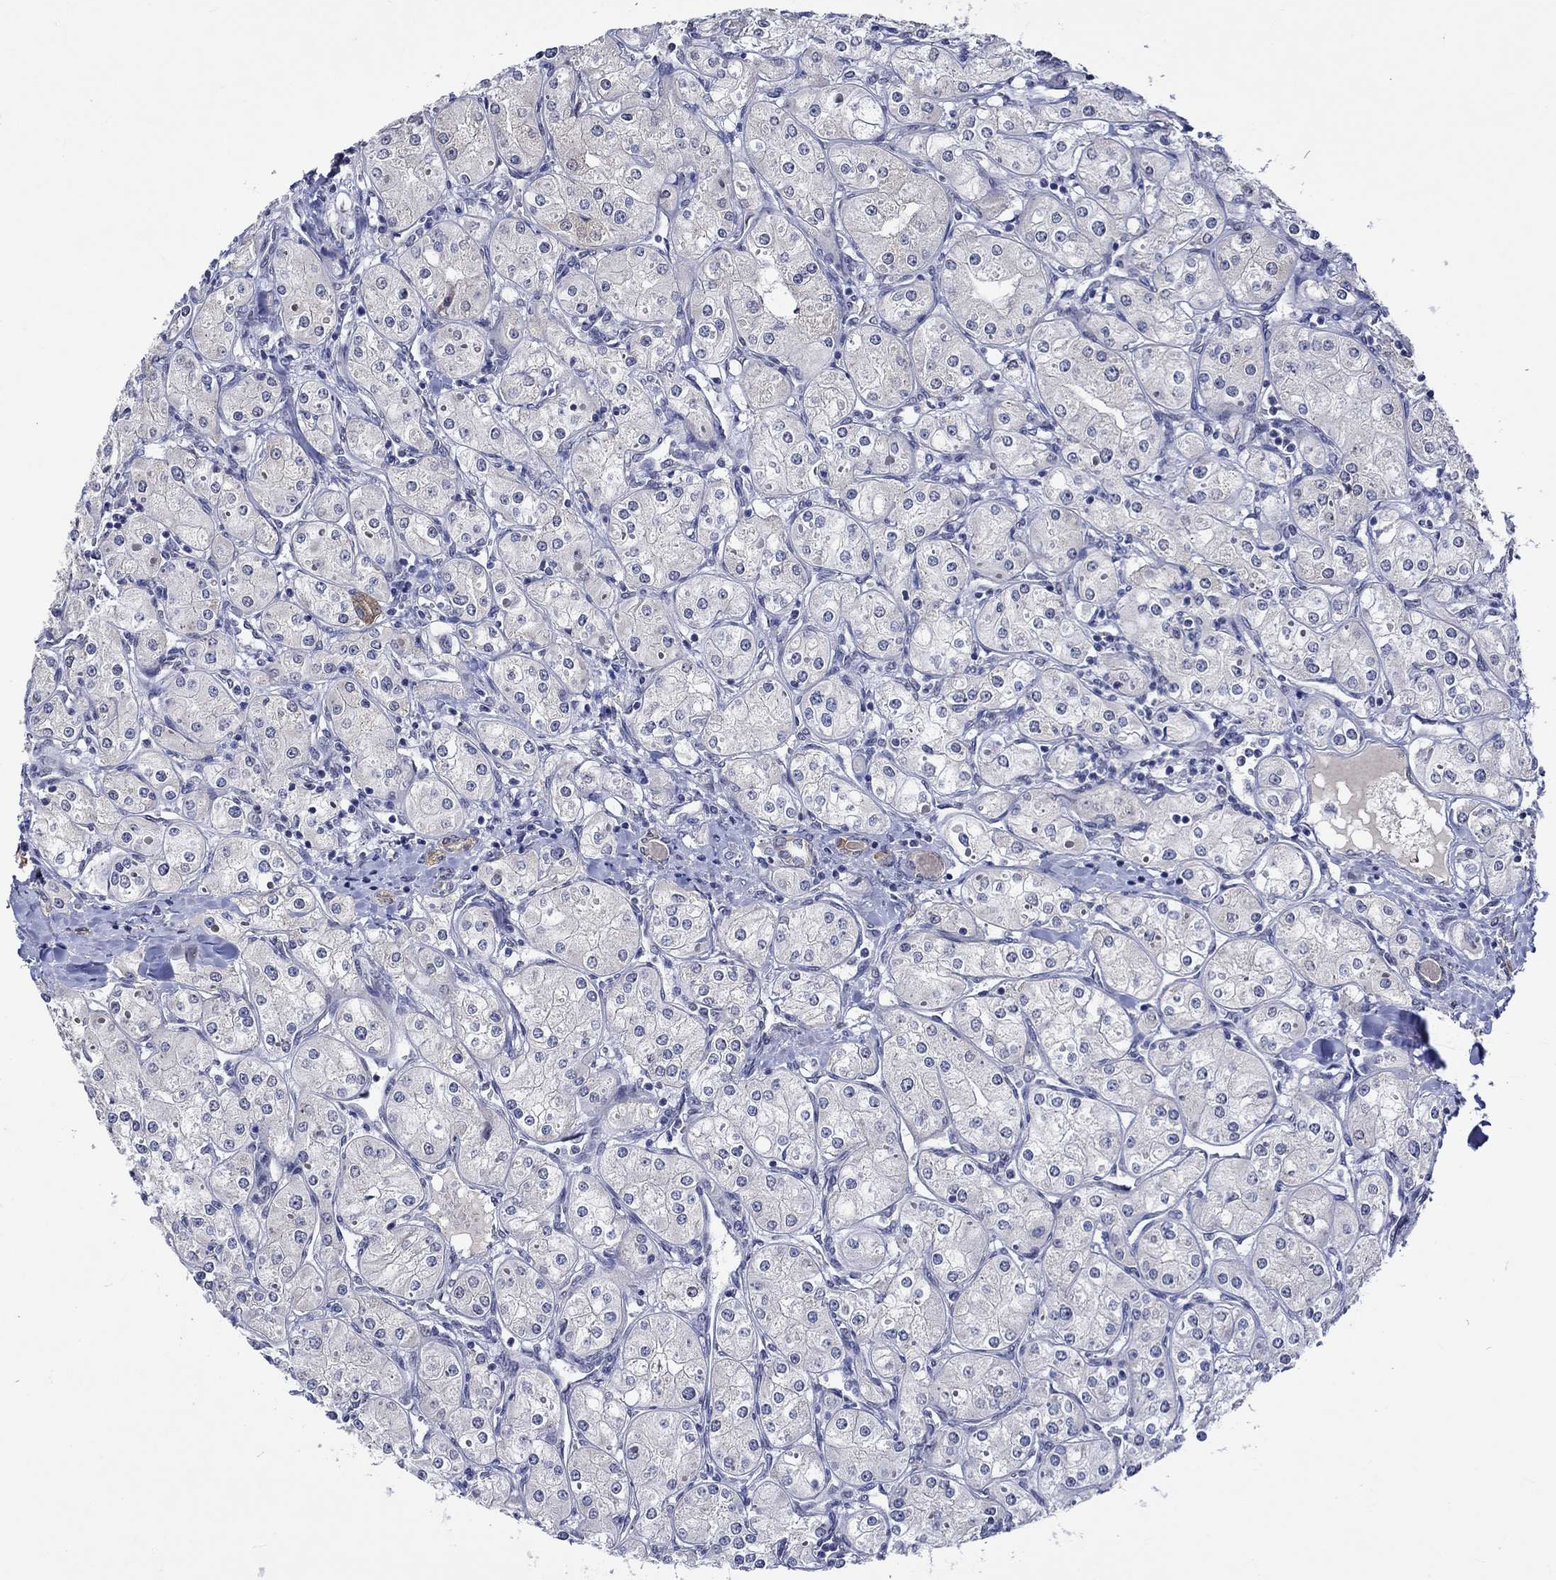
{"staining": {"intensity": "negative", "quantity": "none", "location": "none"}, "tissue": "renal cancer", "cell_type": "Tumor cells", "image_type": "cancer", "snomed": [{"axis": "morphology", "description": "Adenocarcinoma, NOS"}, {"axis": "topography", "description": "Kidney"}], "caption": "The image demonstrates no staining of tumor cells in renal cancer.", "gene": "DDX3Y", "patient": {"sex": "male", "age": 77}}